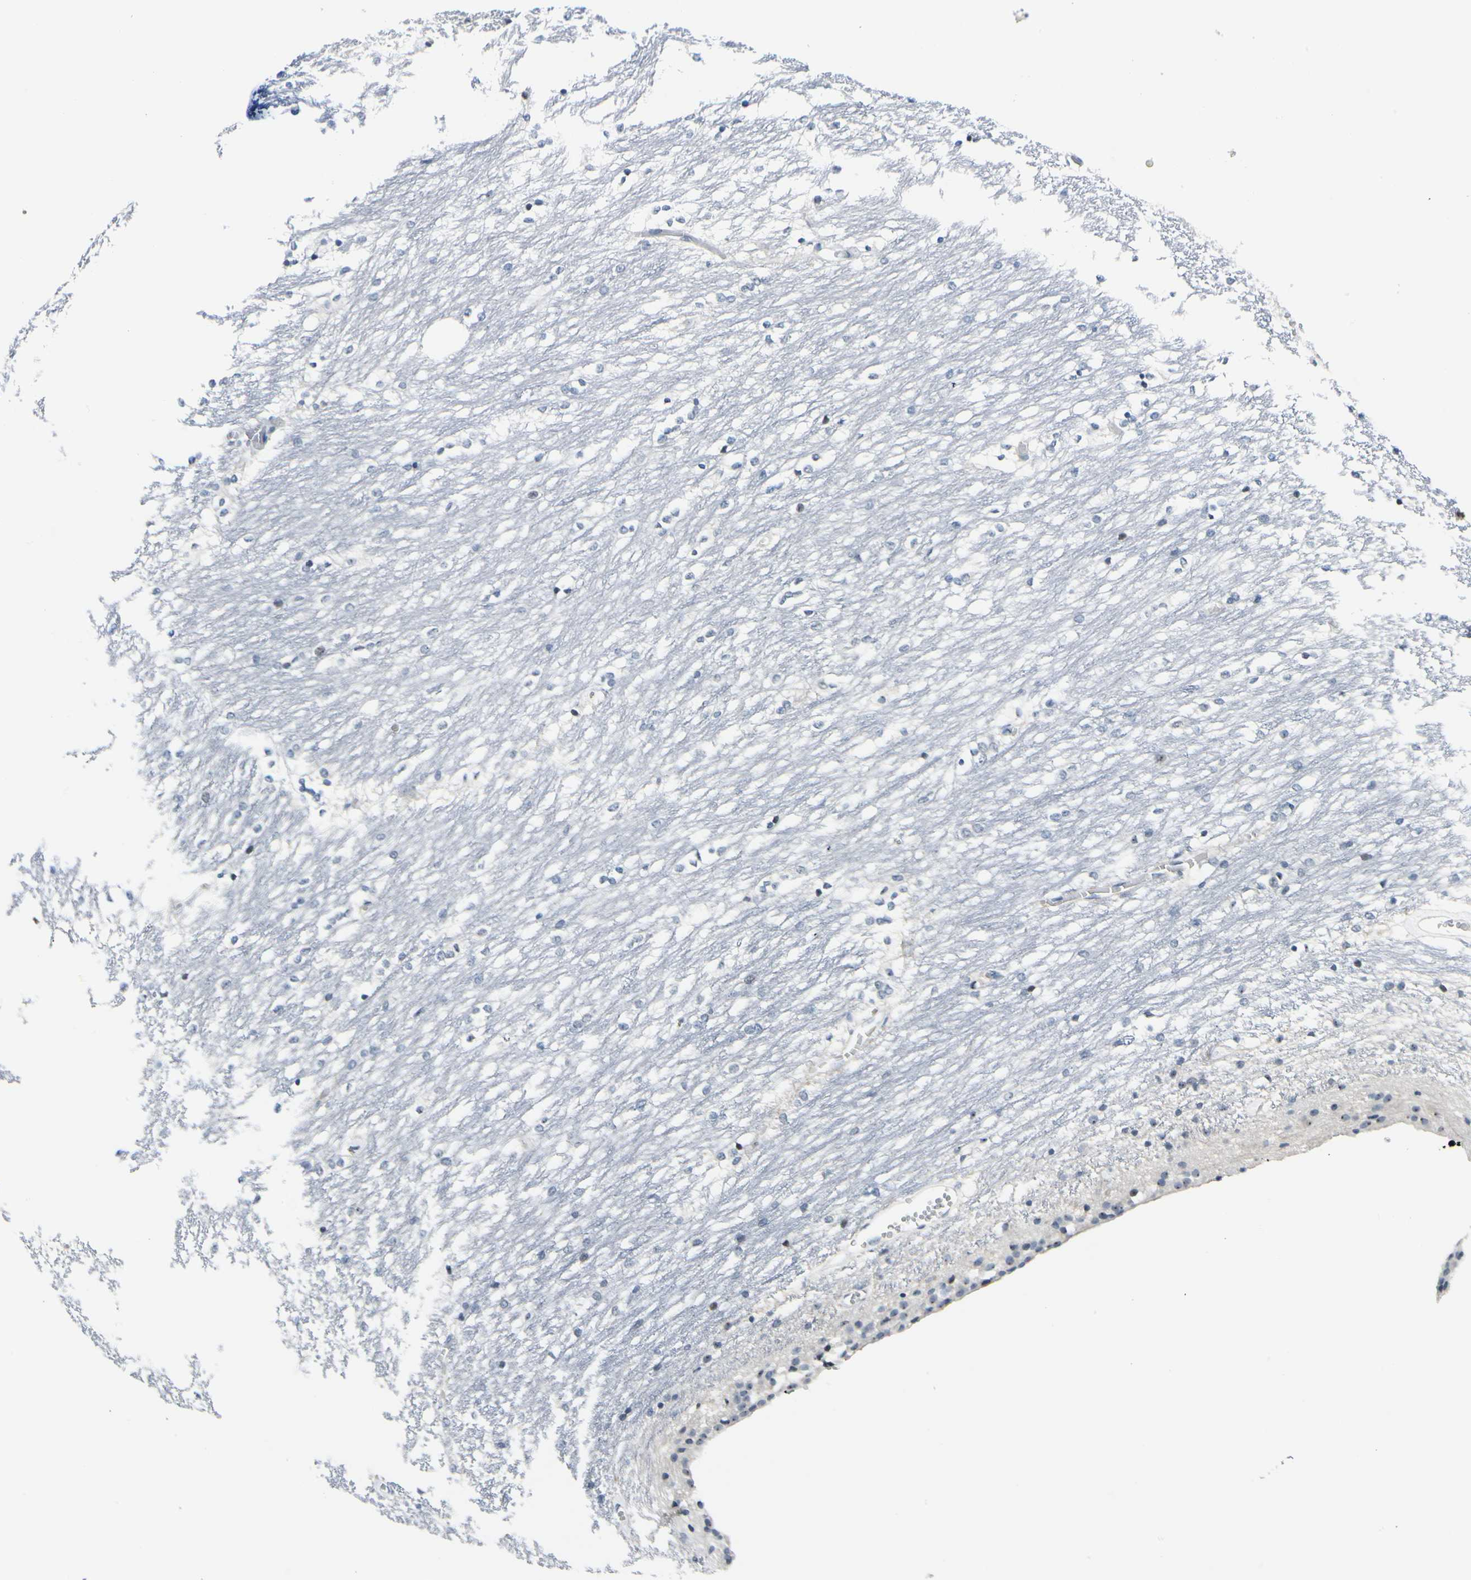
{"staining": {"intensity": "negative", "quantity": "none", "location": "none"}, "tissue": "caudate", "cell_type": "Glial cells", "image_type": "normal", "snomed": [{"axis": "morphology", "description": "Normal tissue, NOS"}, {"axis": "topography", "description": "Lateral ventricle wall"}], "caption": "The micrograph shows no staining of glial cells in unremarkable caudate.", "gene": "ZSCAN1", "patient": {"sex": "female", "age": 19}}